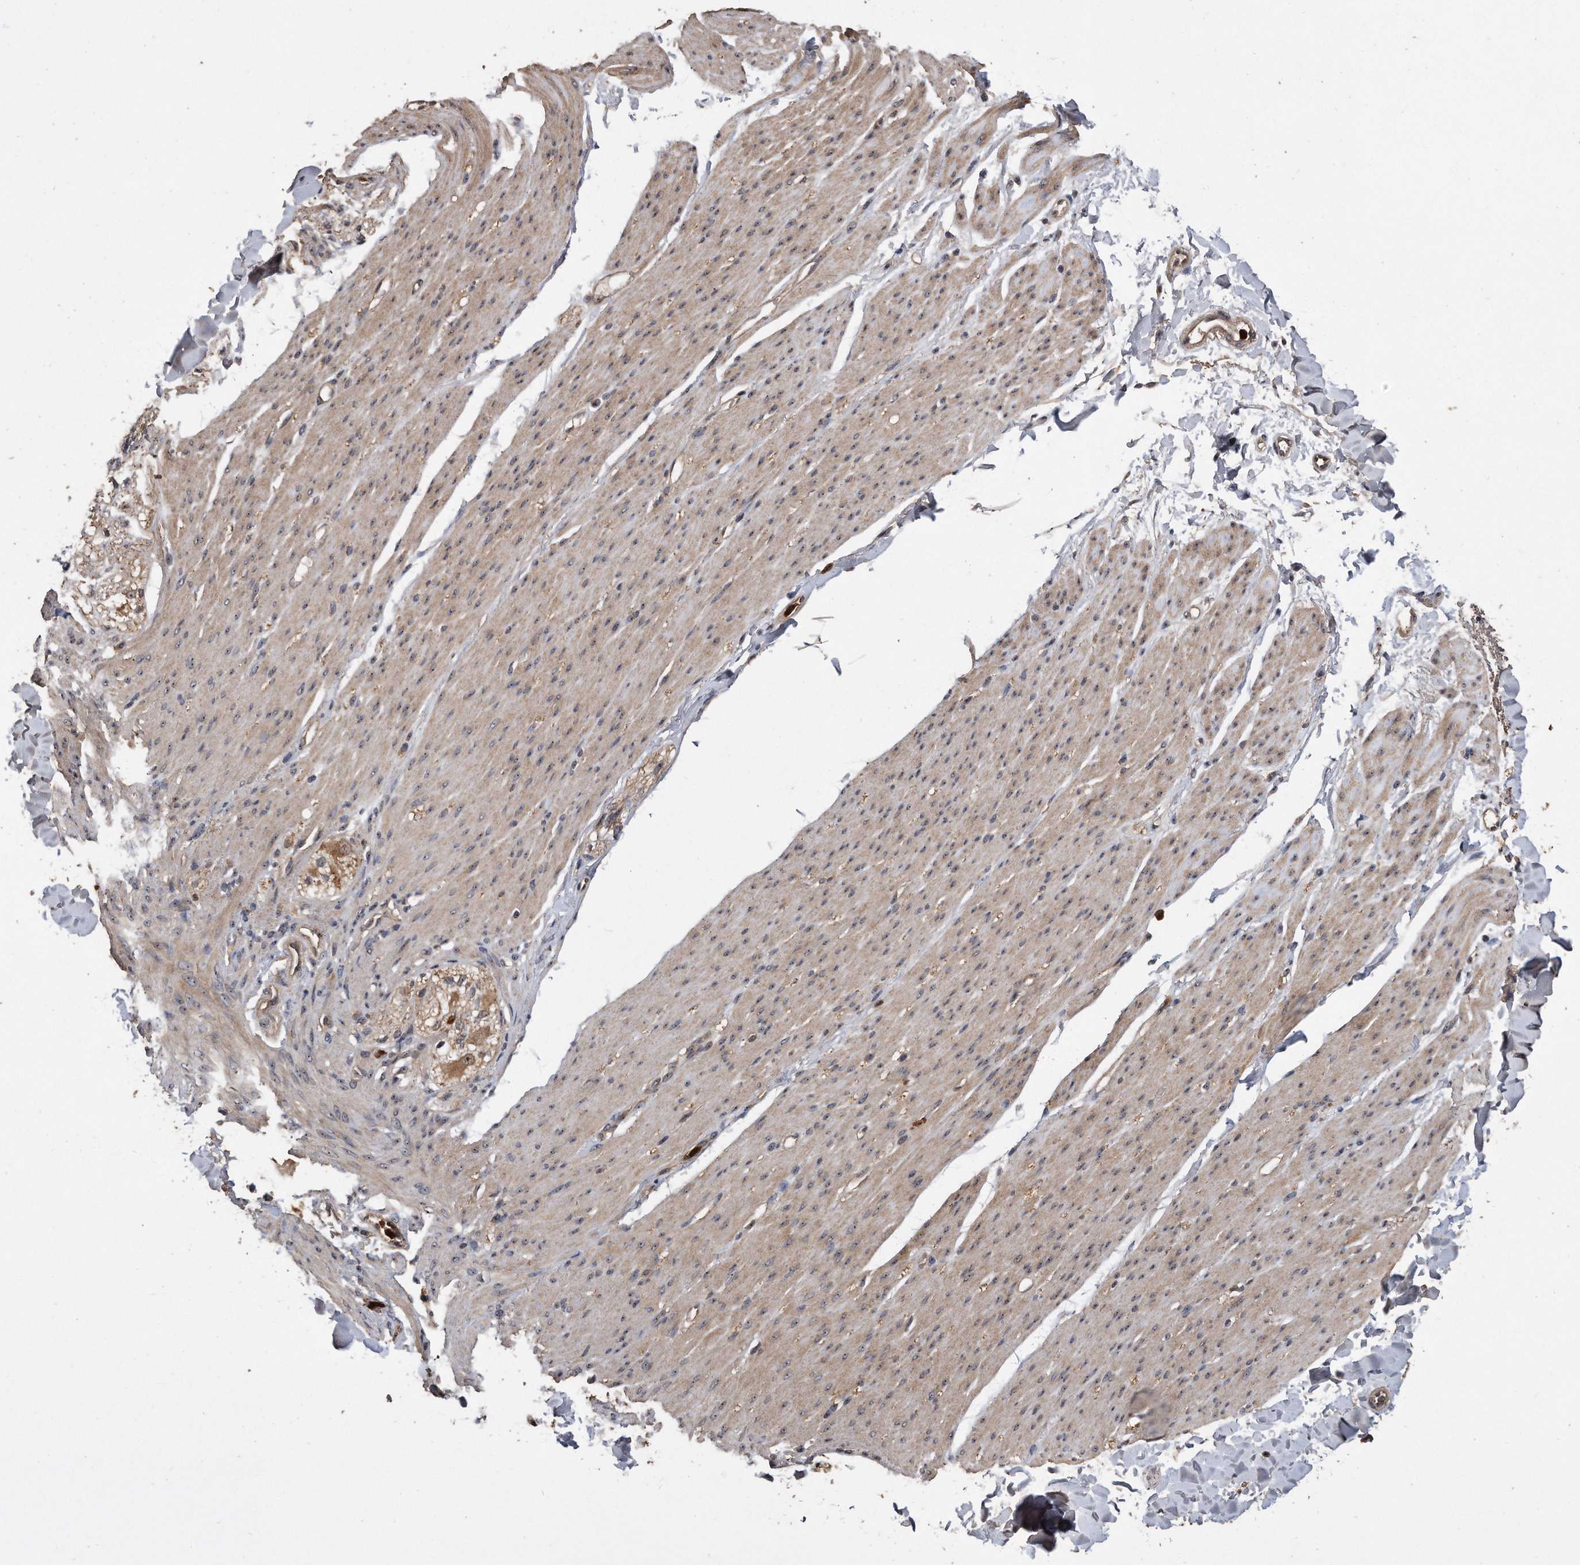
{"staining": {"intensity": "weak", "quantity": ">75%", "location": "cytoplasmic/membranous"}, "tissue": "smooth muscle", "cell_type": "Smooth muscle cells", "image_type": "normal", "snomed": [{"axis": "morphology", "description": "Normal tissue, NOS"}, {"axis": "topography", "description": "Colon"}, {"axis": "topography", "description": "Peripheral nerve tissue"}], "caption": "Smooth muscle cells reveal weak cytoplasmic/membranous positivity in about >75% of cells in normal smooth muscle. (brown staining indicates protein expression, while blue staining denotes nuclei).", "gene": "PELO", "patient": {"sex": "female", "age": 61}}